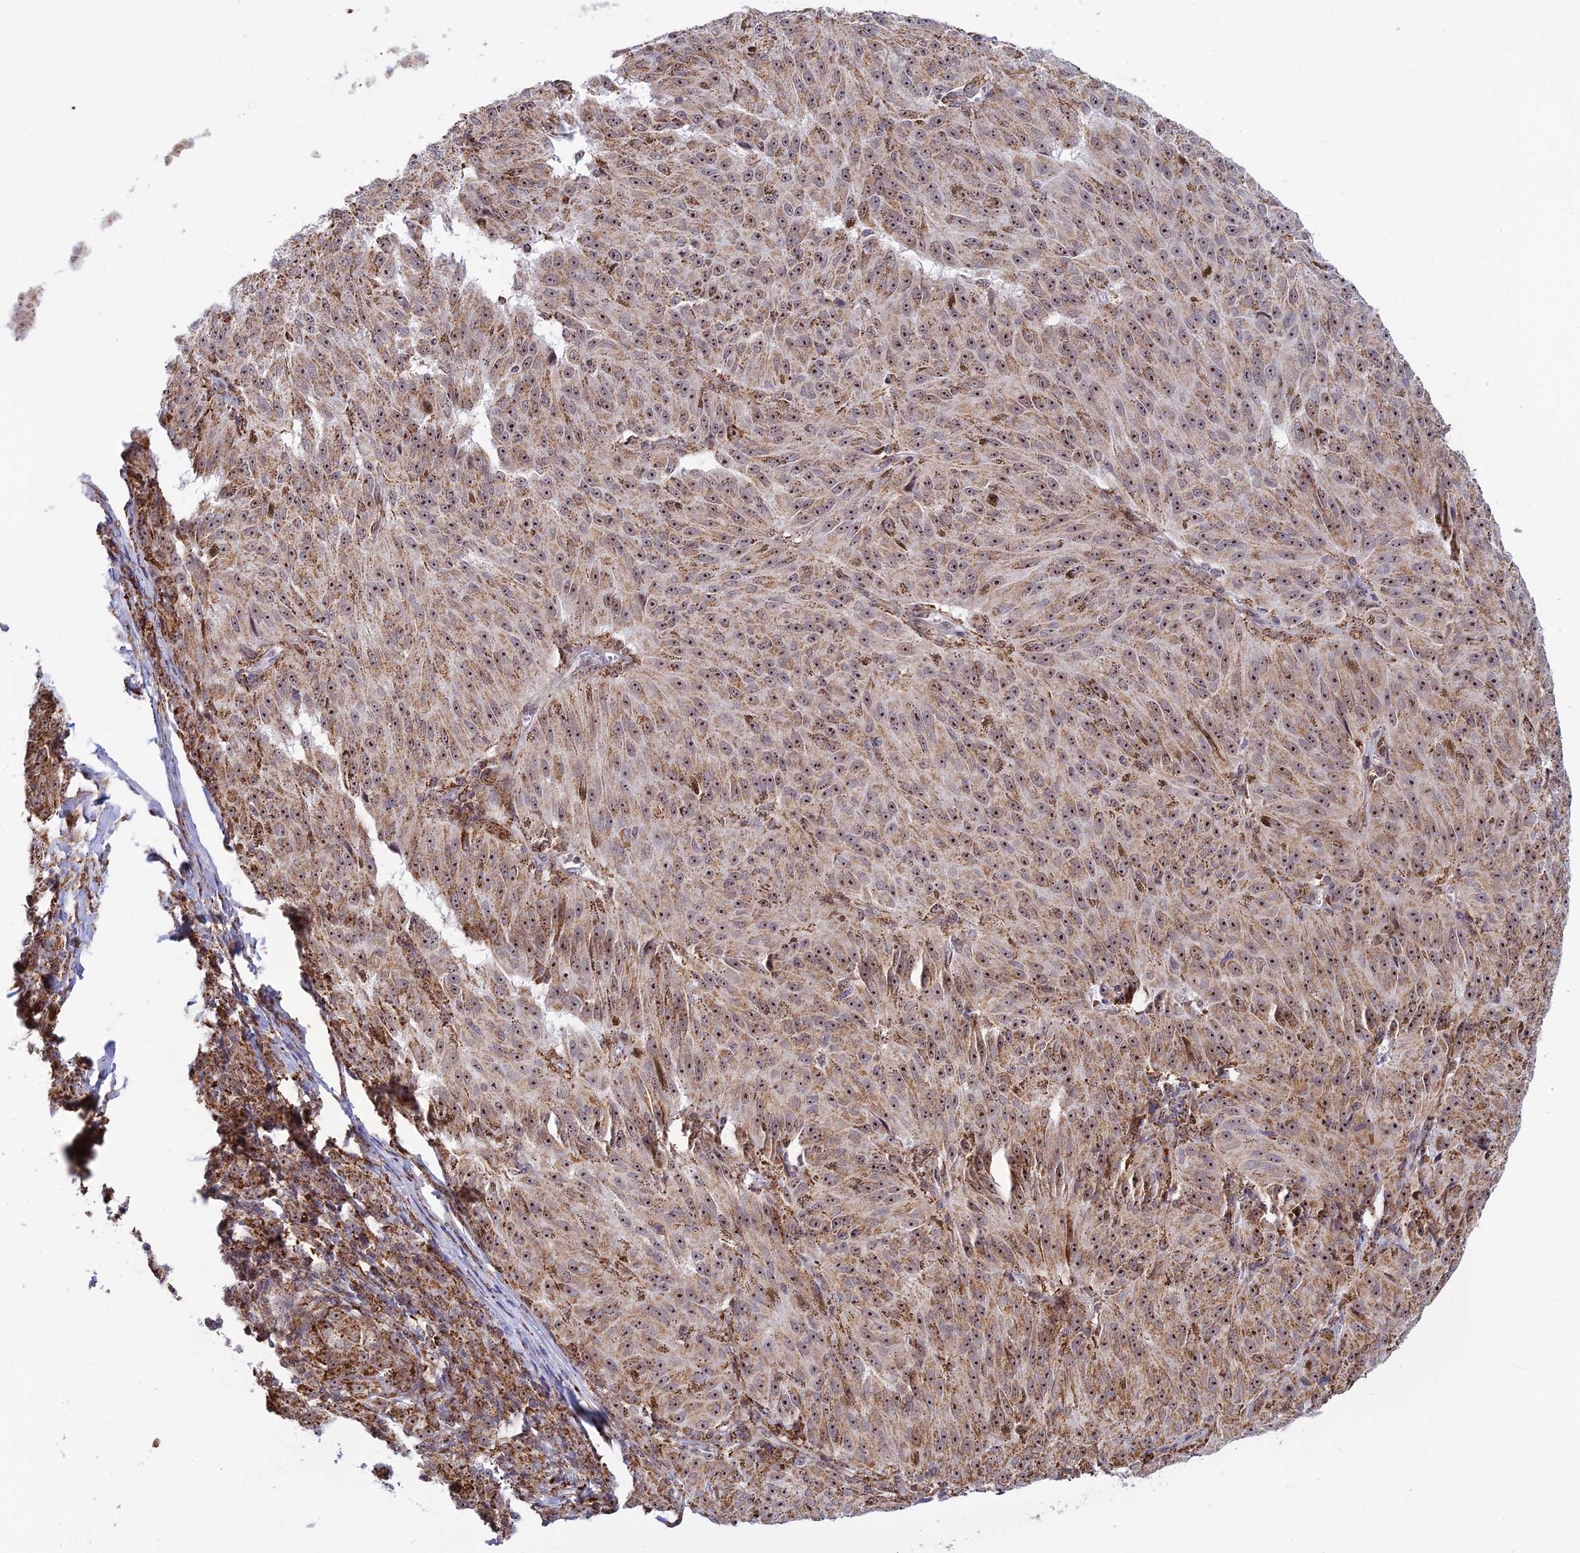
{"staining": {"intensity": "moderate", "quantity": "25%-75%", "location": "cytoplasmic/membranous,nuclear"}, "tissue": "melanoma", "cell_type": "Tumor cells", "image_type": "cancer", "snomed": [{"axis": "morphology", "description": "Malignant melanoma, NOS"}, {"axis": "topography", "description": "Skin"}], "caption": "Immunohistochemical staining of malignant melanoma reveals moderate cytoplasmic/membranous and nuclear protein expression in approximately 25%-75% of tumor cells. (IHC, brightfield microscopy, high magnification).", "gene": "POLR1G", "patient": {"sex": "female", "age": 72}}